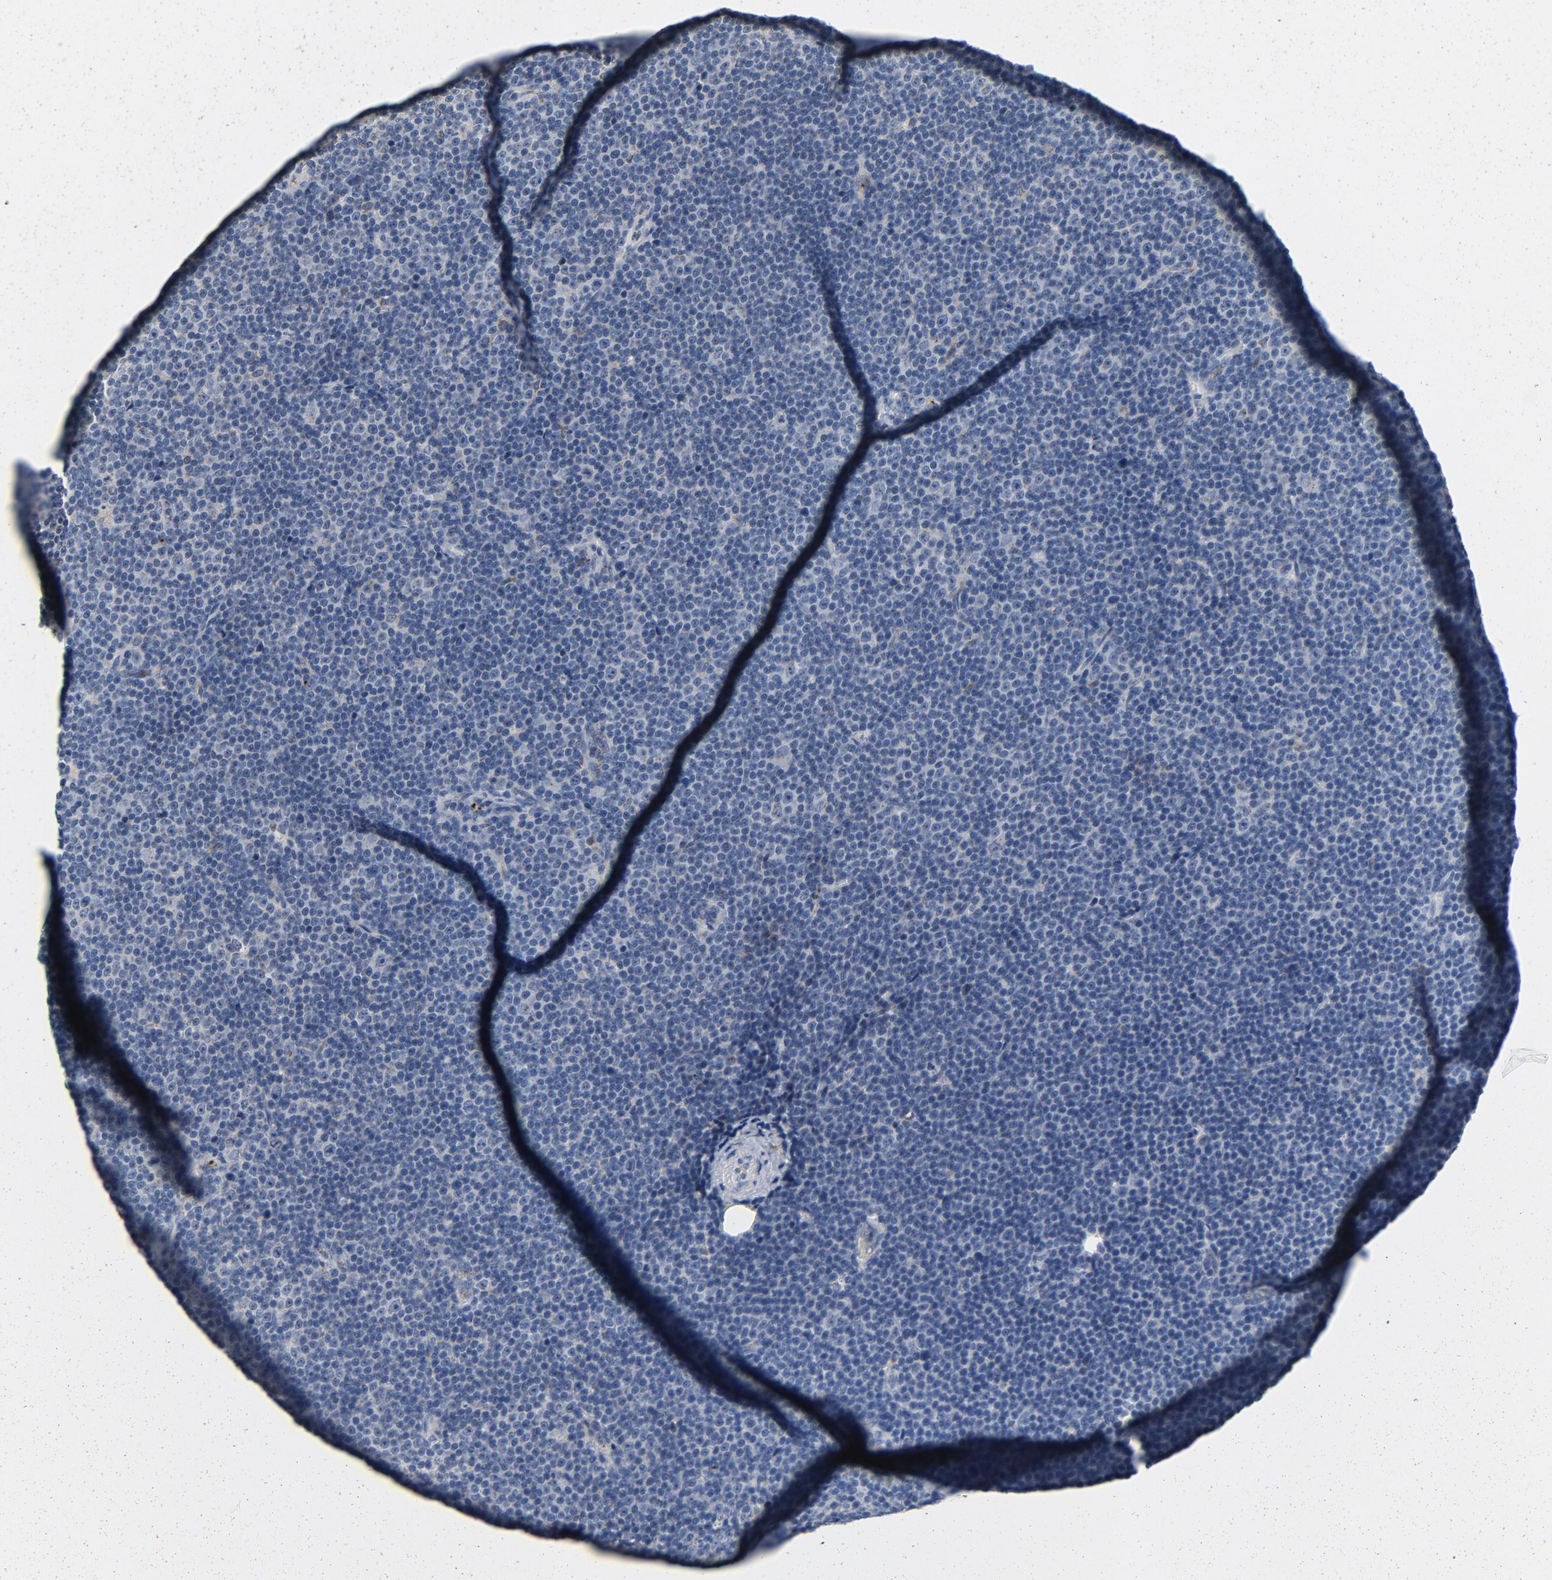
{"staining": {"intensity": "negative", "quantity": "none", "location": "none"}, "tissue": "lymphoma", "cell_type": "Tumor cells", "image_type": "cancer", "snomed": [{"axis": "morphology", "description": "Malignant lymphoma, non-Hodgkin's type, Low grade"}, {"axis": "topography", "description": "Lymph node"}], "caption": "Tumor cells show no significant protein expression in lymphoma.", "gene": "LMAN2", "patient": {"sex": "female", "age": 67}}